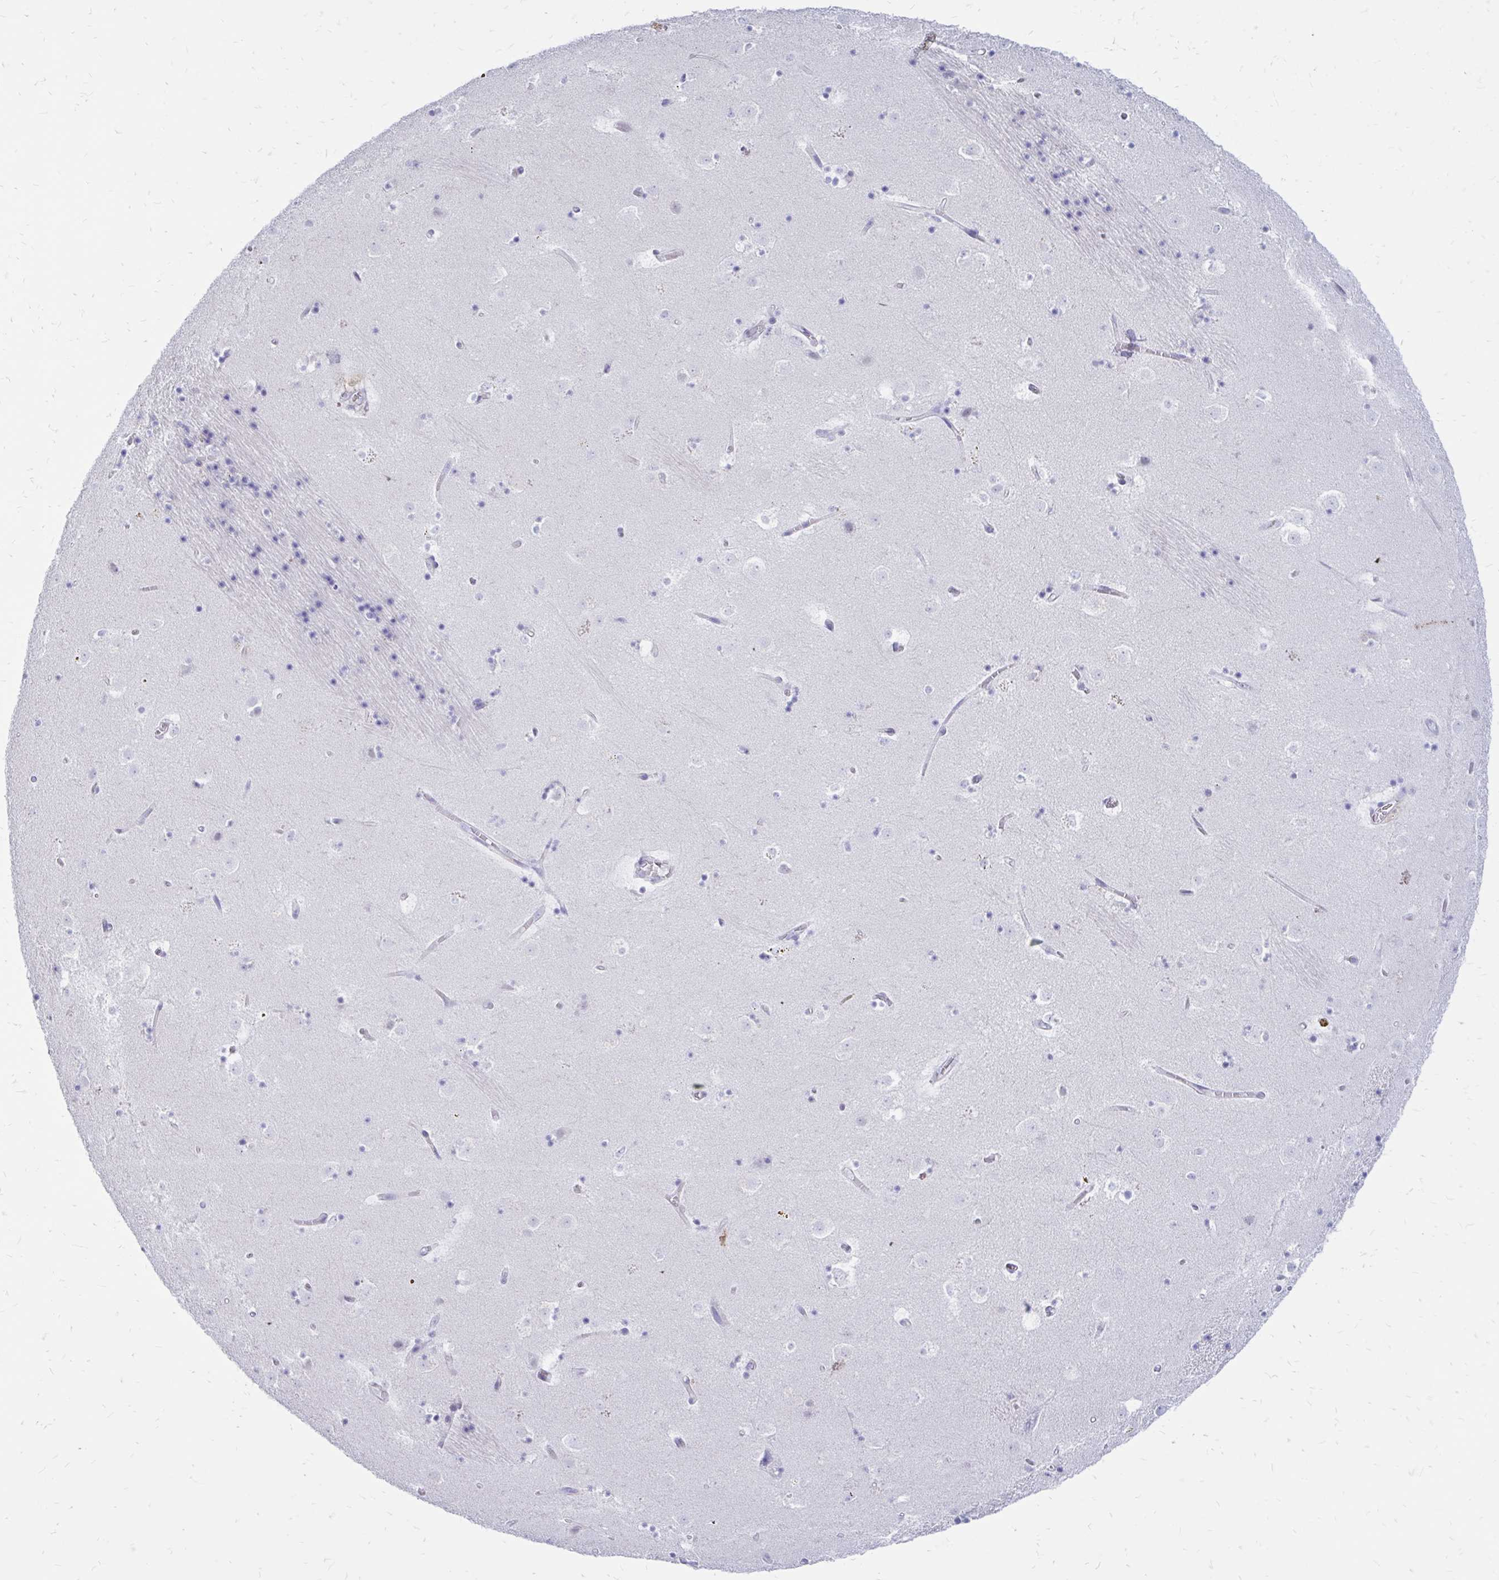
{"staining": {"intensity": "negative", "quantity": "none", "location": "none"}, "tissue": "caudate", "cell_type": "Glial cells", "image_type": "normal", "snomed": [{"axis": "morphology", "description": "Normal tissue, NOS"}, {"axis": "topography", "description": "Lateral ventricle wall"}], "caption": "Protein analysis of unremarkable caudate reveals no significant expression in glial cells.", "gene": "IGSF5", "patient": {"sex": "male", "age": 58}}